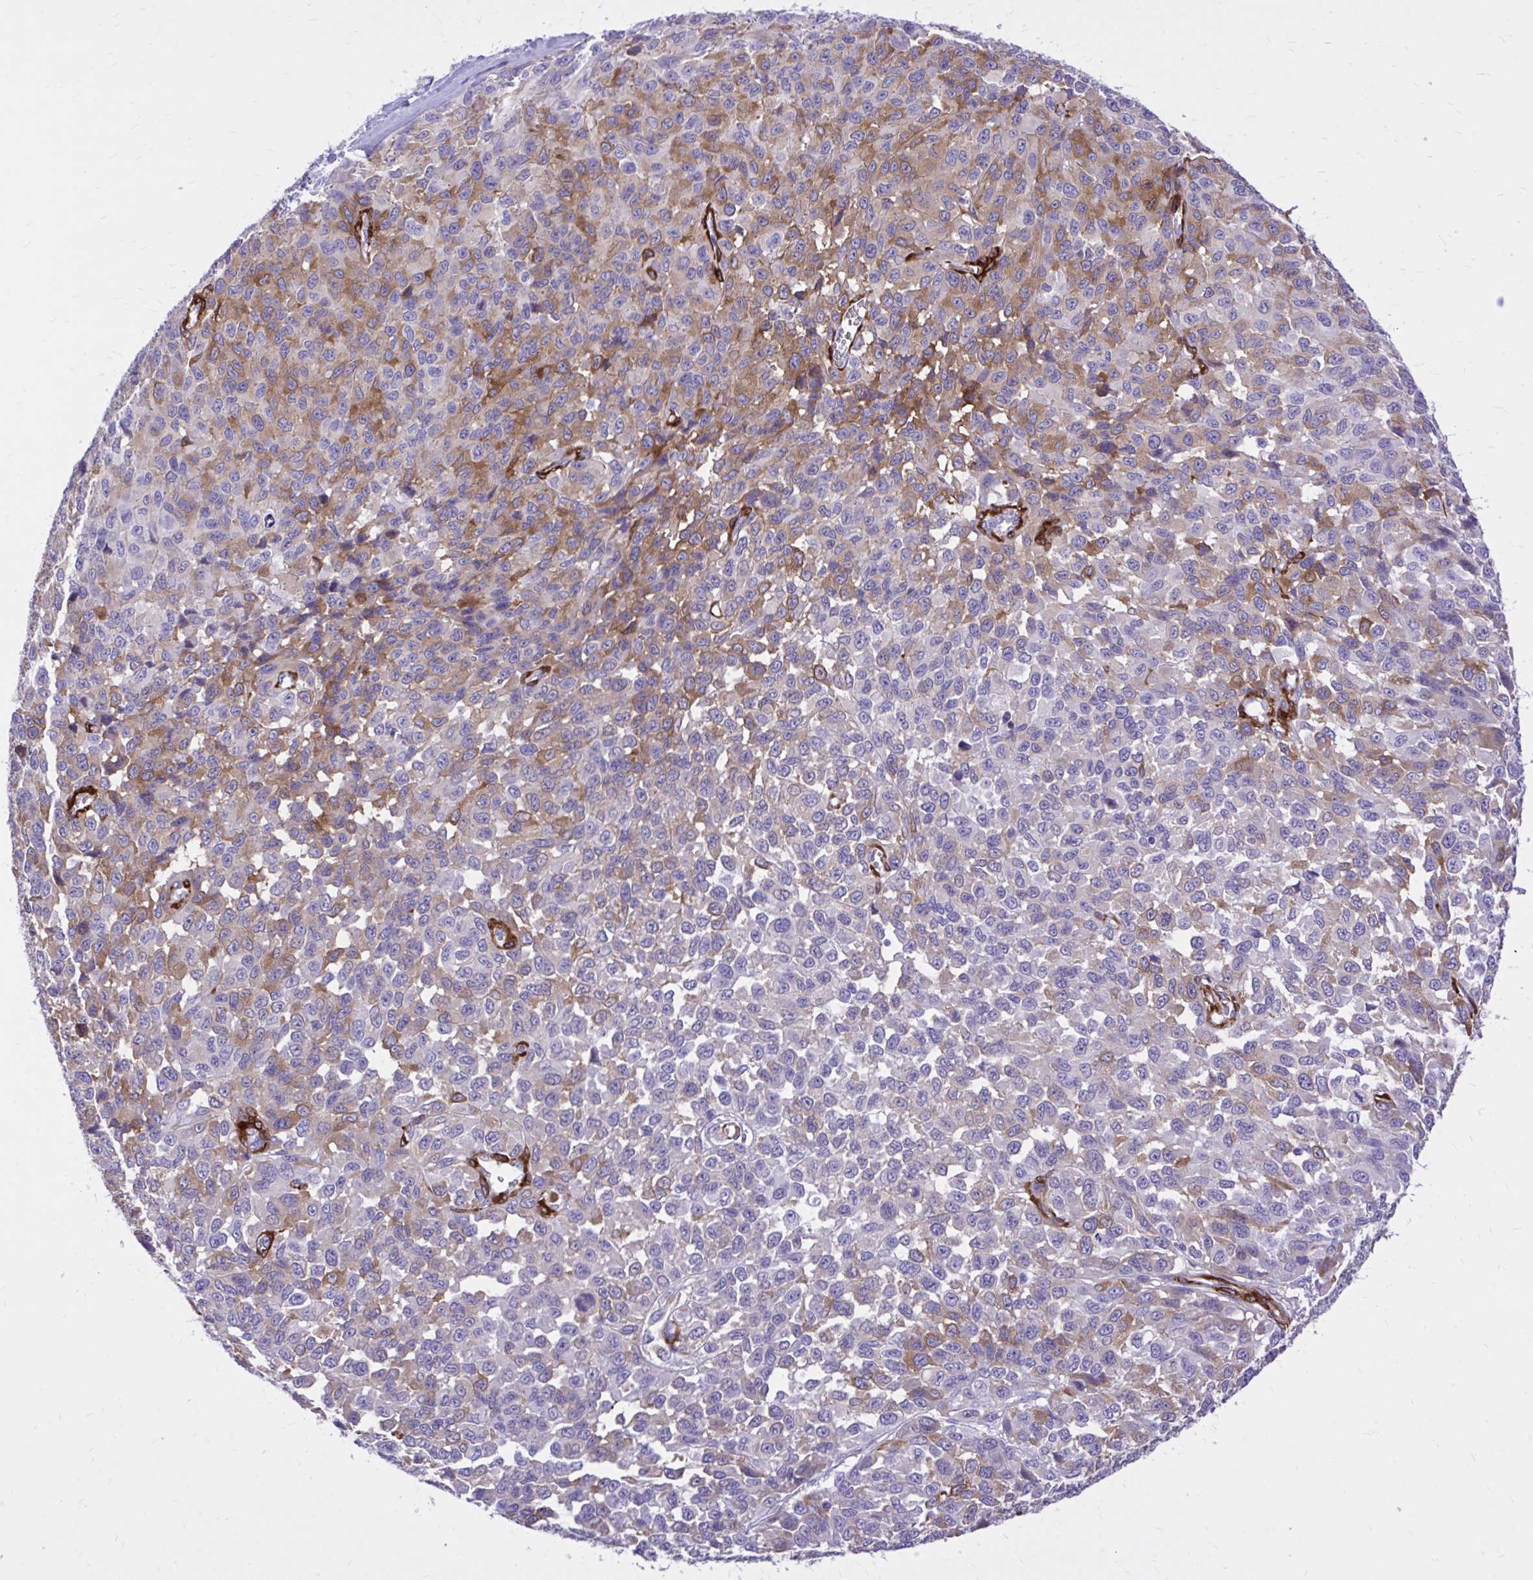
{"staining": {"intensity": "moderate", "quantity": "<25%", "location": "cytoplasmic/membranous"}, "tissue": "melanoma", "cell_type": "Tumor cells", "image_type": "cancer", "snomed": [{"axis": "morphology", "description": "Malignant melanoma, NOS"}, {"axis": "topography", "description": "Skin"}], "caption": "The immunohistochemical stain highlights moderate cytoplasmic/membranous staining in tumor cells of melanoma tissue.", "gene": "EPB41L1", "patient": {"sex": "male", "age": 62}}